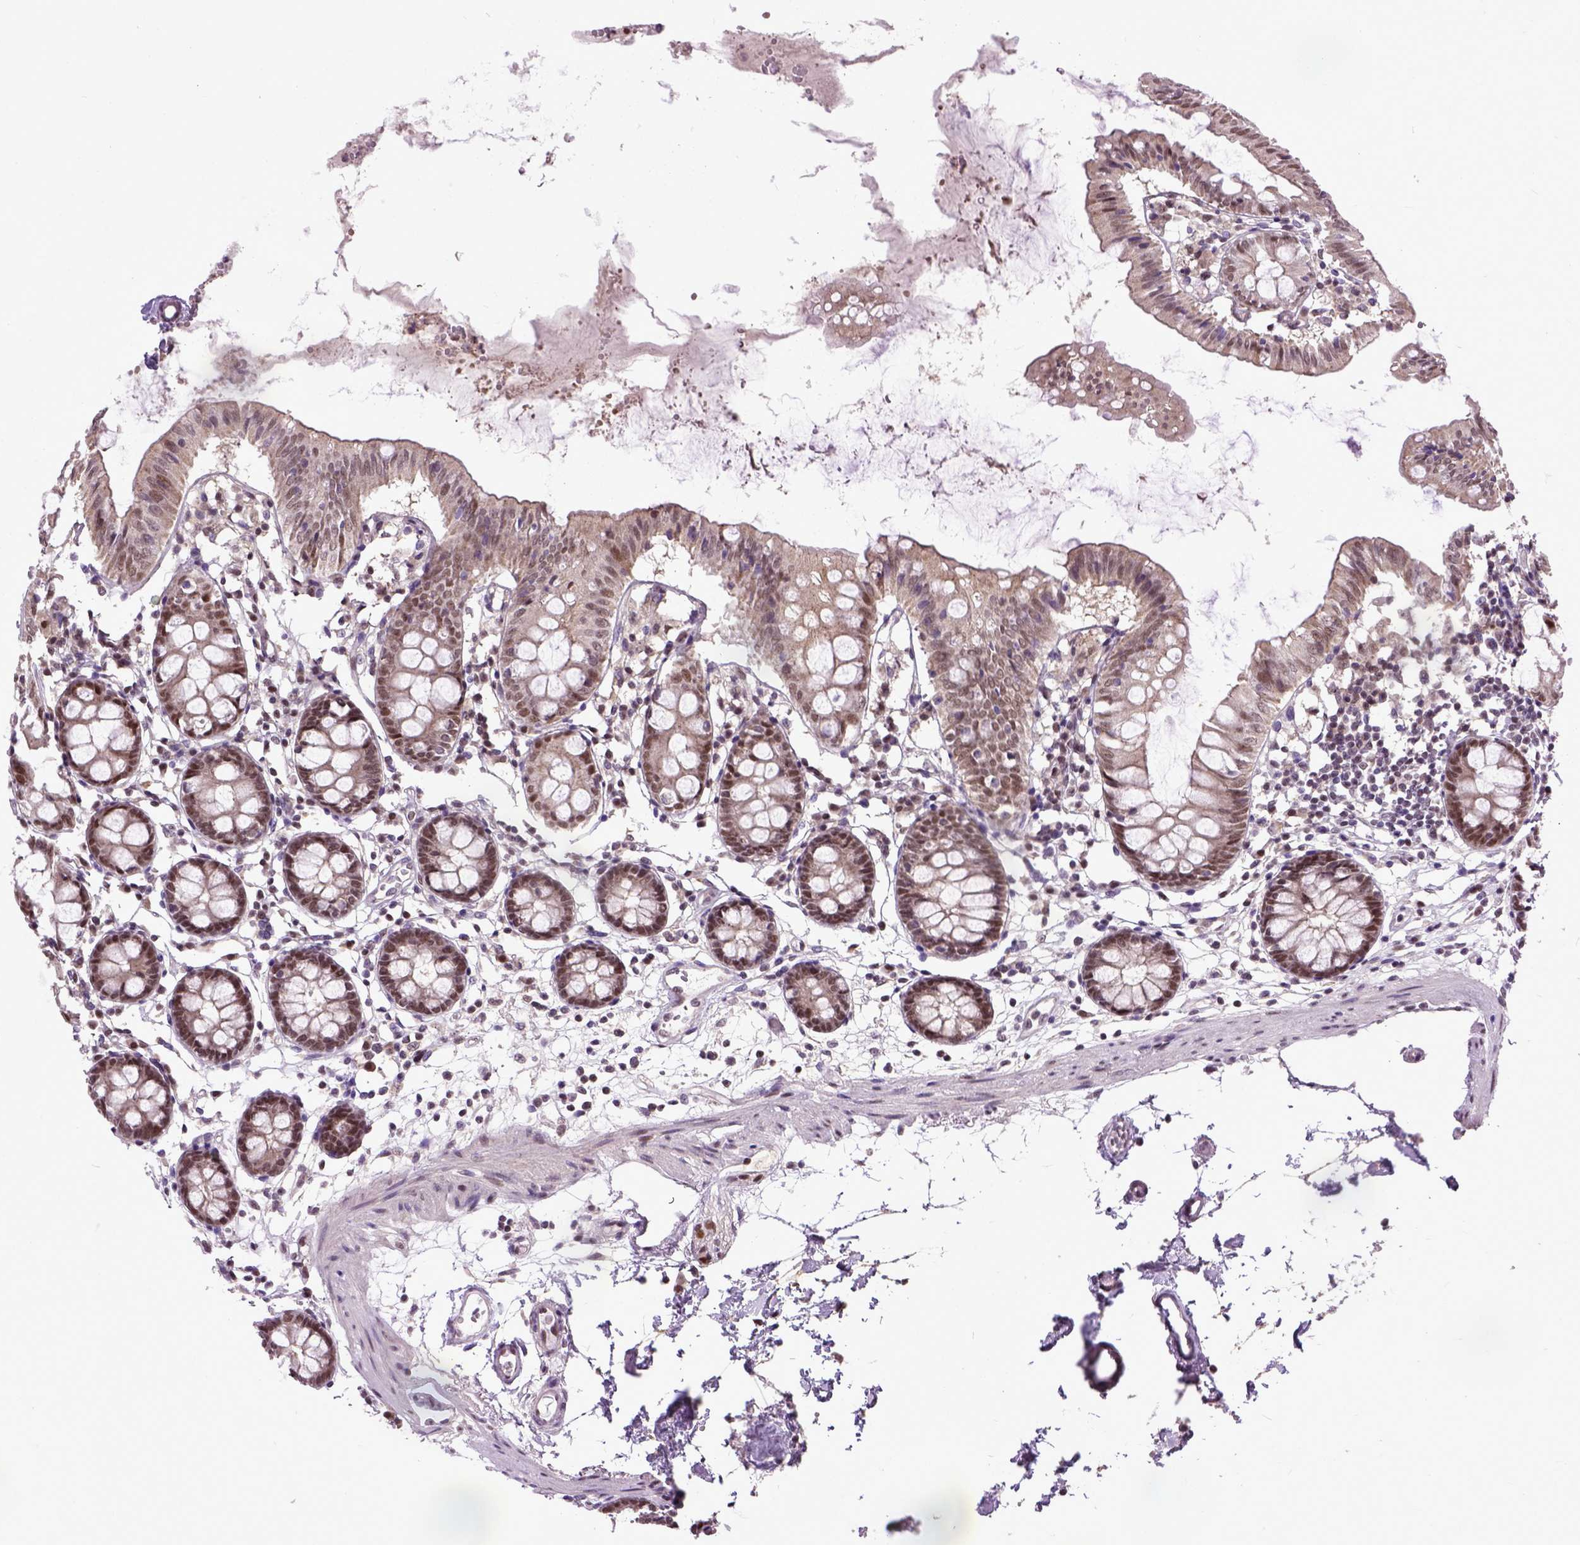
{"staining": {"intensity": "moderate", "quantity": ">75%", "location": "nuclear"}, "tissue": "colon", "cell_type": "Endothelial cells", "image_type": "normal", "snomed": [{"axis": "morphology", "description": "Normal tissue, NOS"}, {"axis": "topography", "description": "Colon"}], "caption": "Endothelial cells reveal medium levels of moderate nuclear positivity in approximately >75% of cells in benign colon.", "gene": "UBA3", "patient": {"sex": "female", "age": 84}}